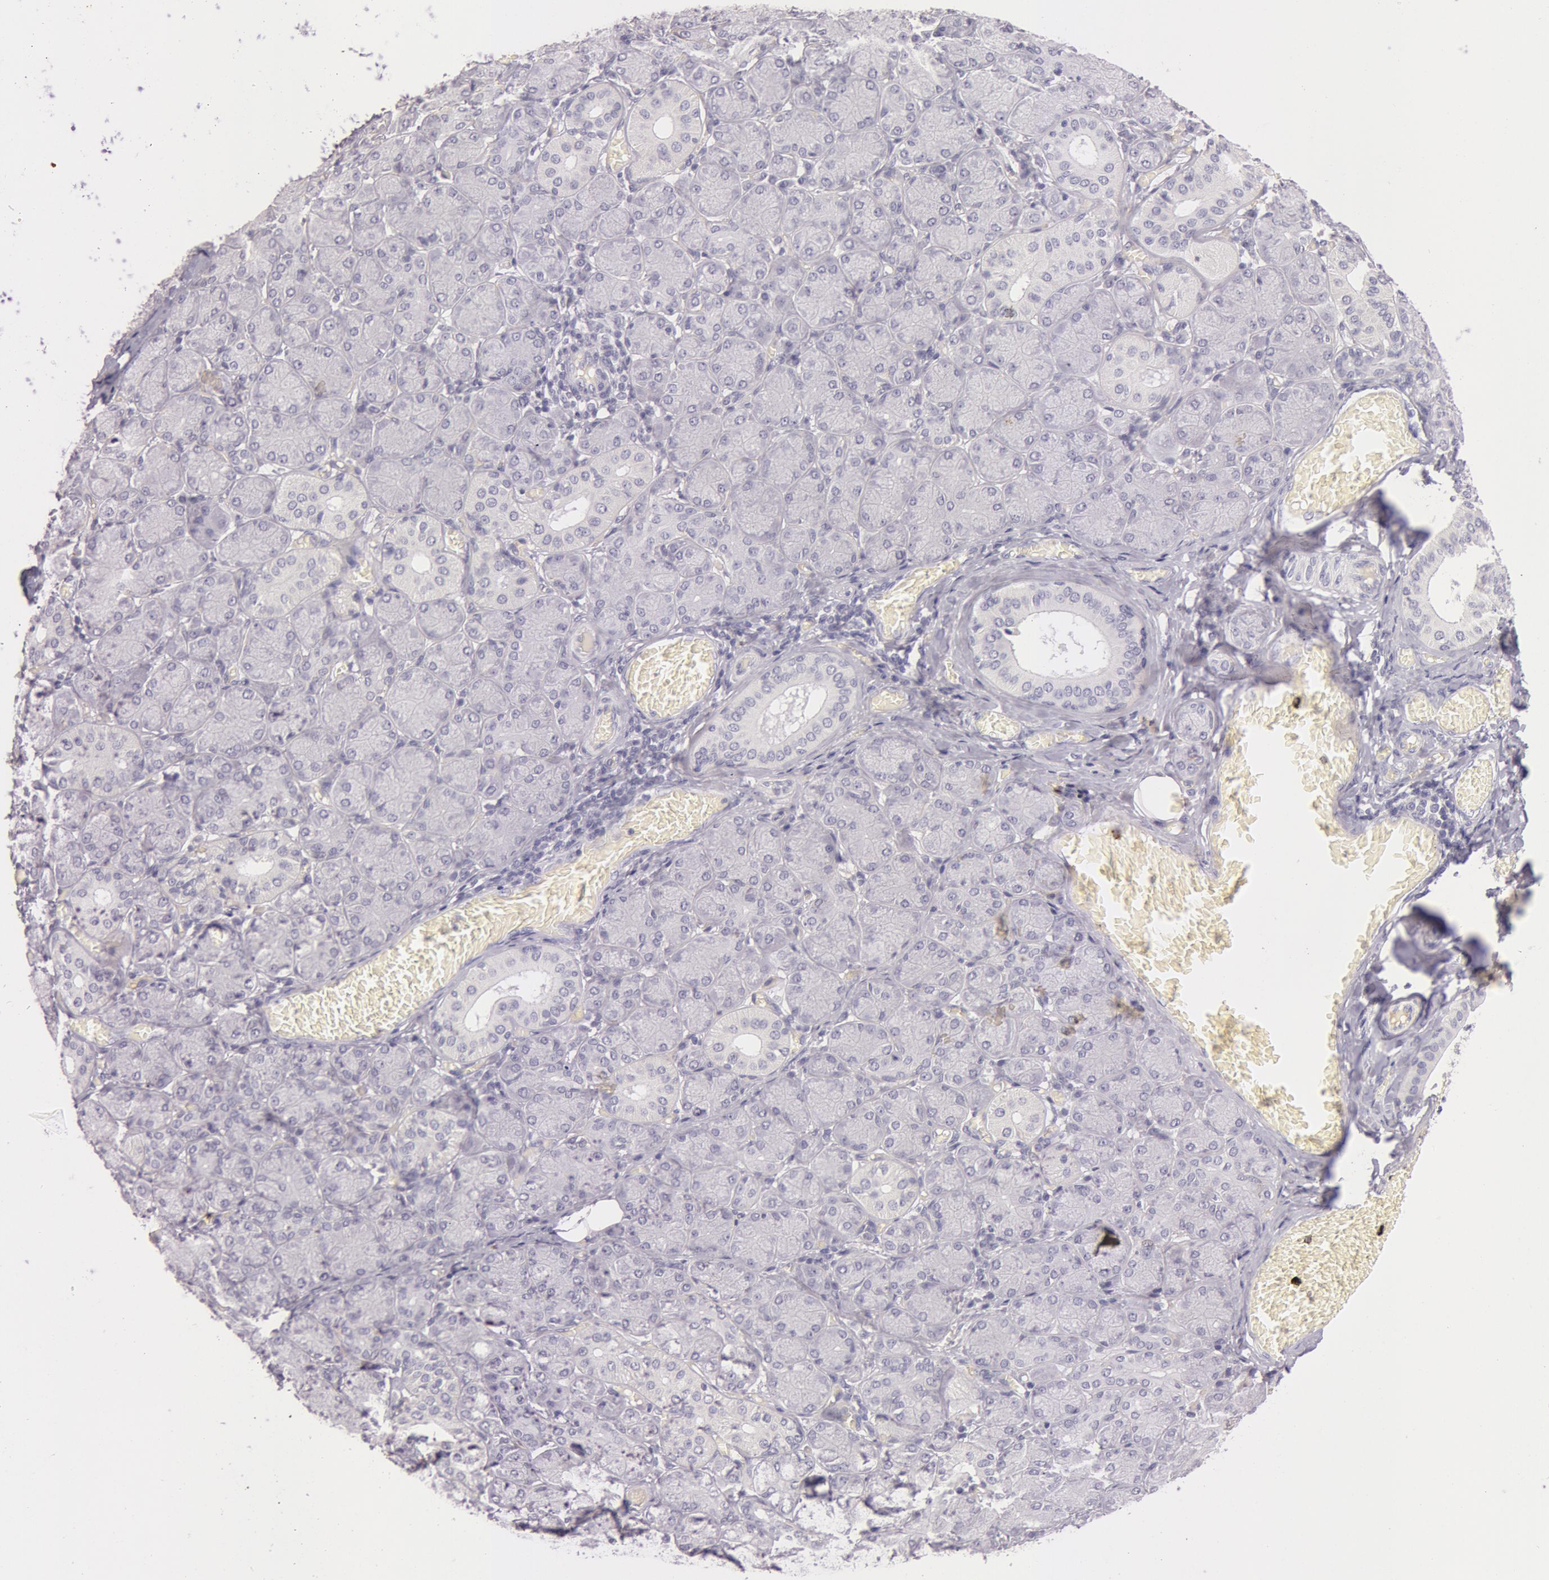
{"staining": {"intensity": "negative", "quantity": "none", "location": "none"}, "tissue": "salivary gland", "cell_type": "Glandular cells", "image_type": "normal", "snomed": [{"axis": "morphology", "description": "Normal tissue, NOS"}, {"axis": "topography", "description": "Salivary gland"}], "caption": "This image is of normal salivary gland stained with immunohistochemistry (IHC) to label a protein in brown with the nuclei are counter-stained blue. There is no expression in glandular cells. Brightfield microscopy of immunohistochemistry (IHC) stained with DAB (3,3'-diaminobenzidine) (brown) and hematoxylin (blue), captured at high magnification.", "gene": "C4BPA", "patient": {"sex": "female", "age": 24}}